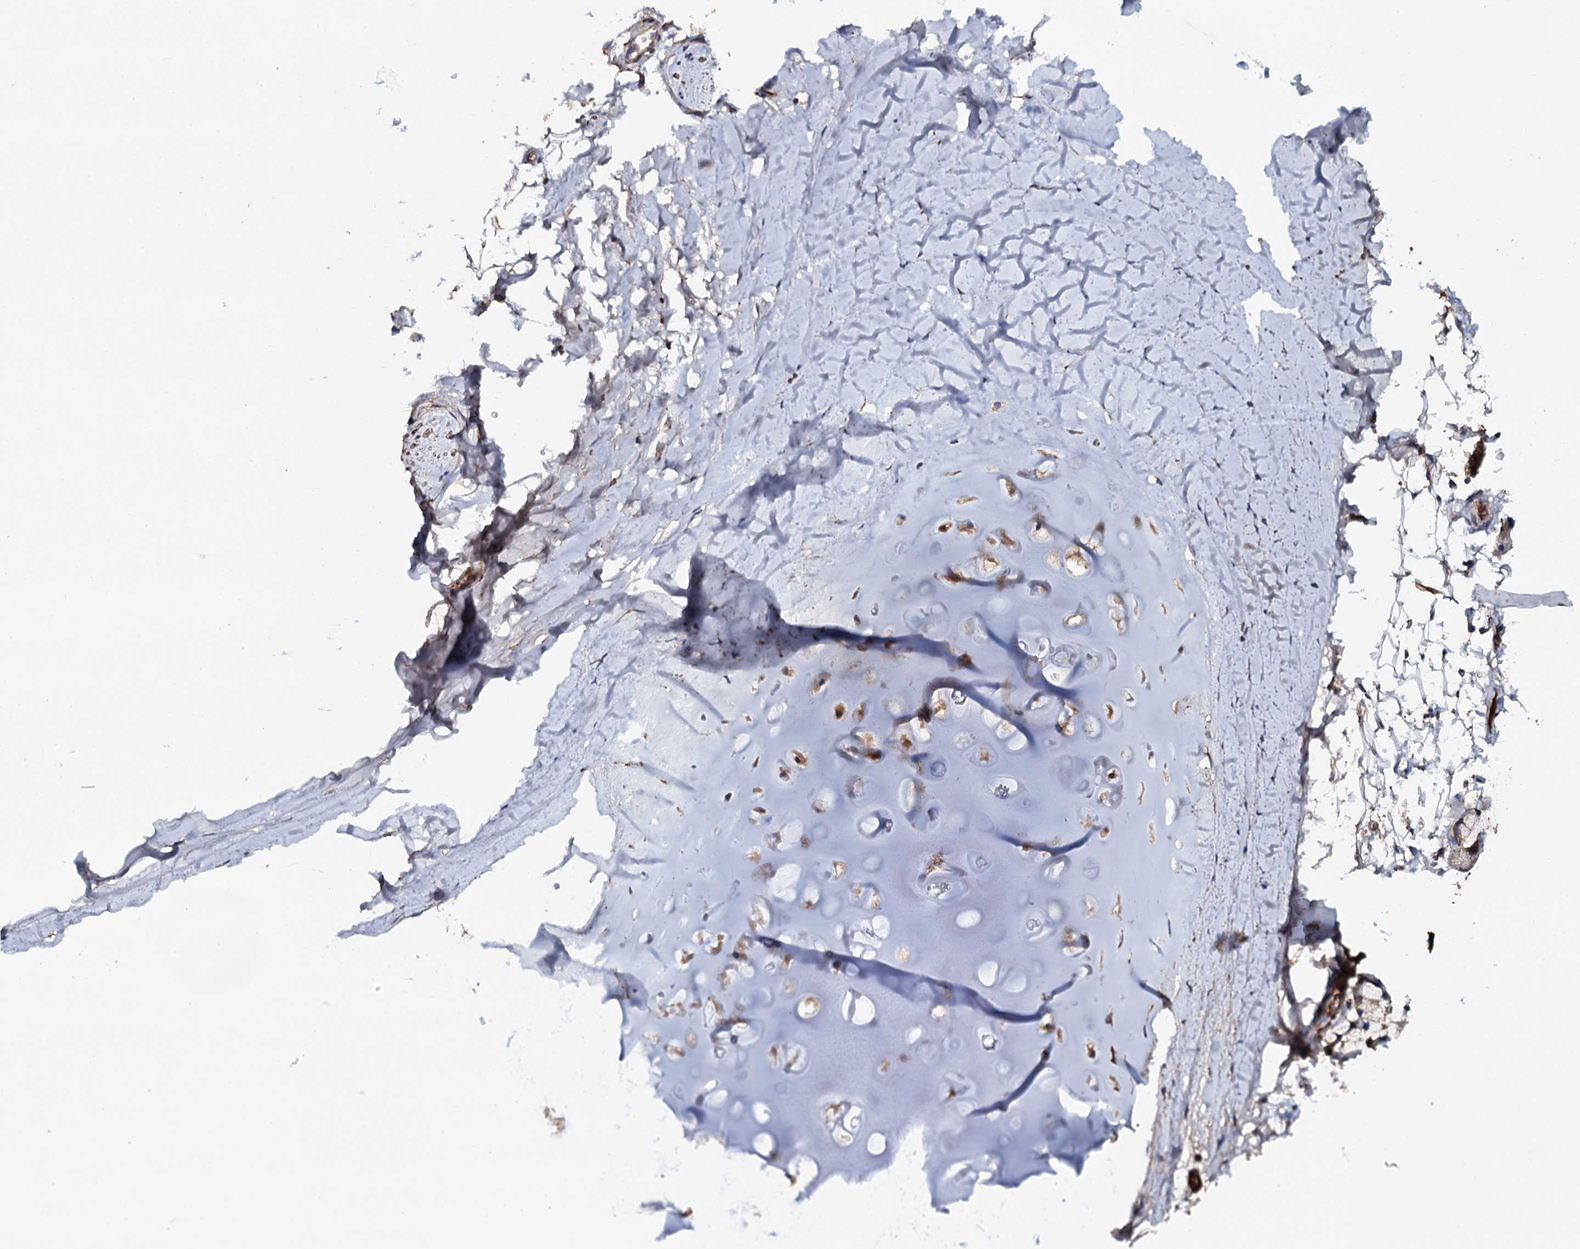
{"staining": {"intensity": "negative", "quantity": "none", "location": "none"}, "tissue": "adipose tissue", "cell_type": "Adipocytes", "image_type": "normal", "snomed": [{"axis": "morphology", "description": "Normal tissue, NOS"}, {"axis": "topography", "description": "Lymph node"}, {"axis": "topography", "description": "Bronchus"}], "caption": "Image shows no significant protein positivity in adipocytes of normal adipose tissue. Brightfield microscopy of immunohistochemistry (IHC) stained with DAB (brown) and hematoxylin (blue), captured at high magnification.", "gene": "NEK1", "patient": {"sex": "male", "age": 63}}